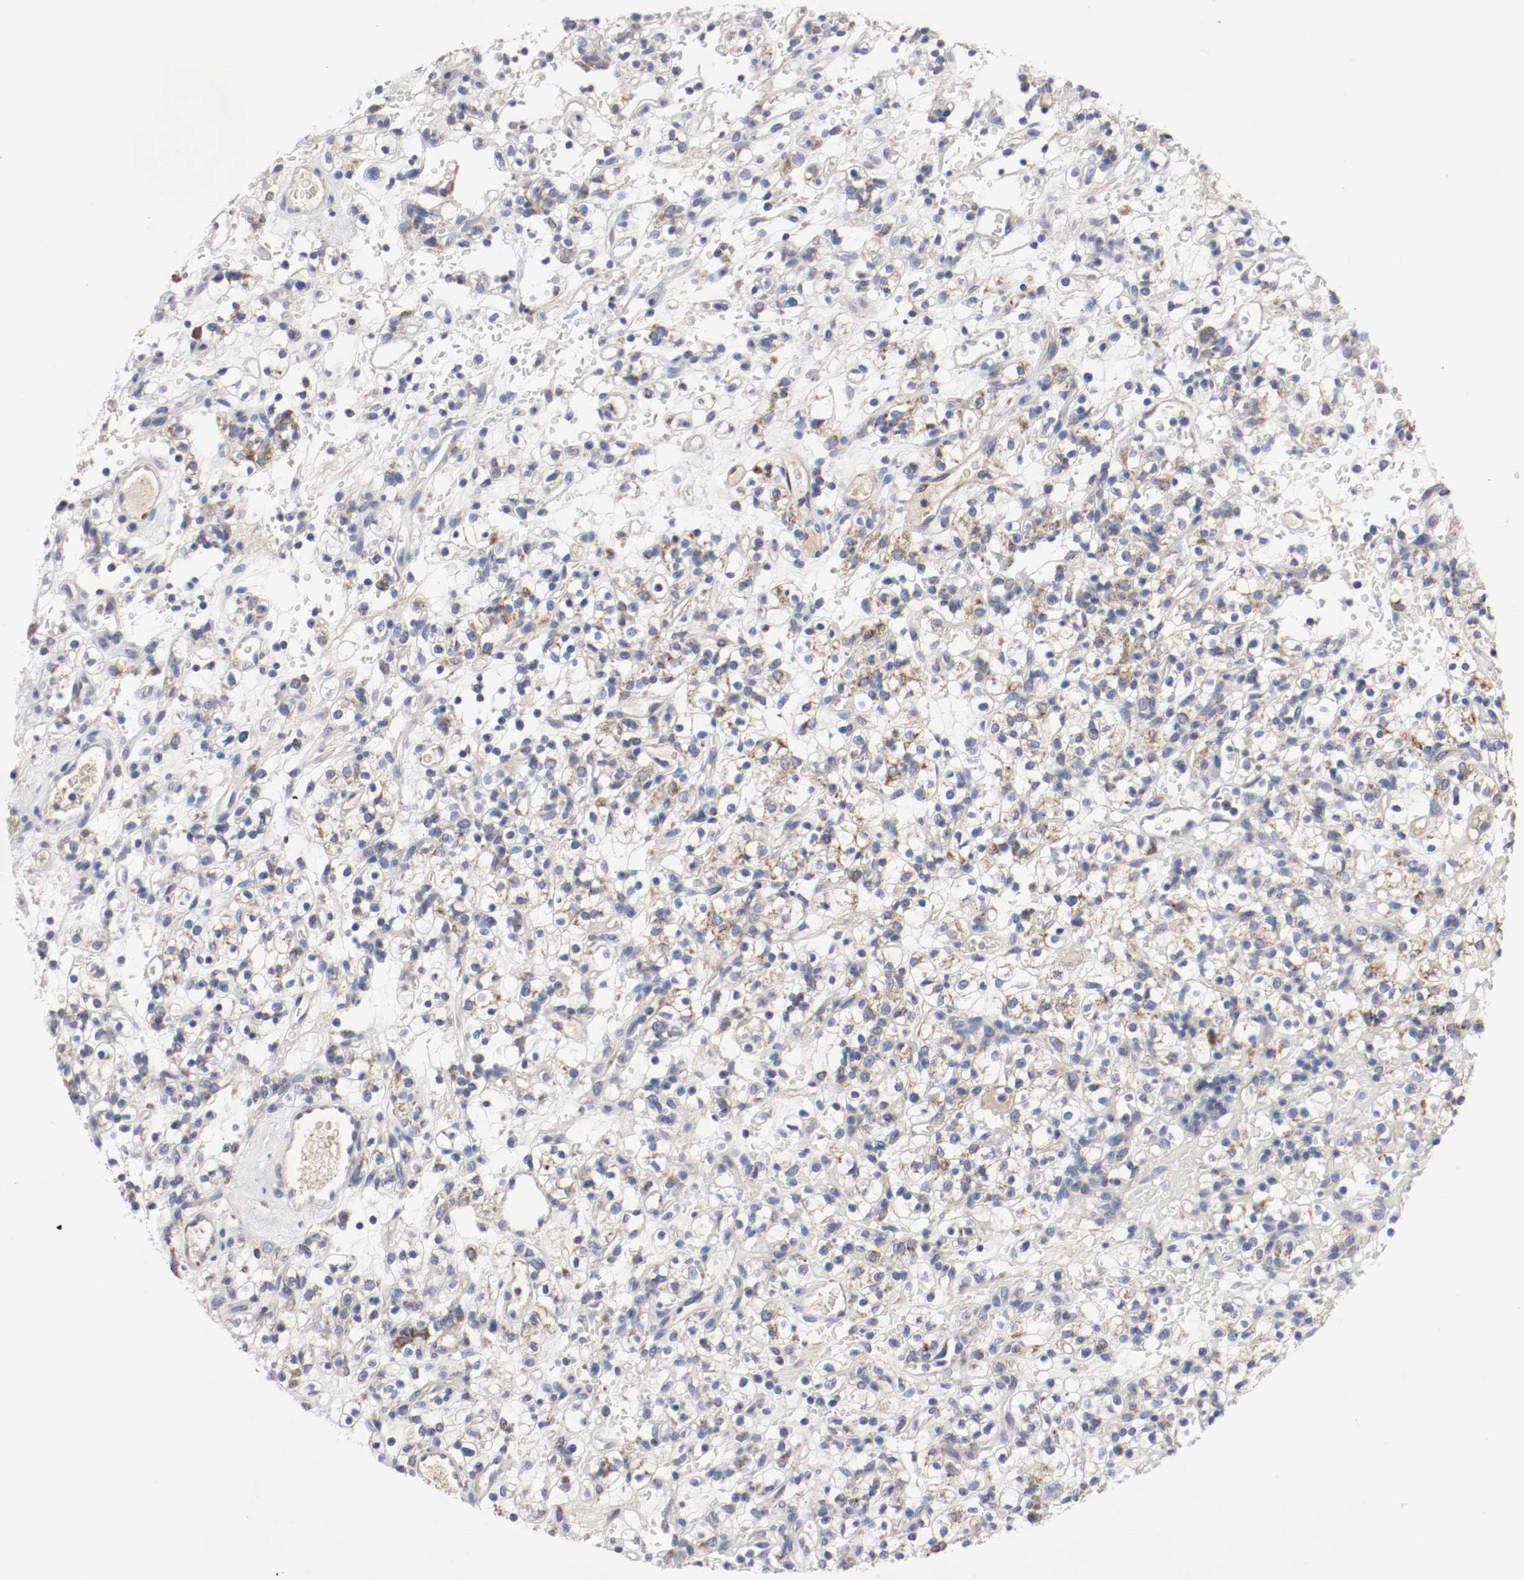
{"staining": {"intensity": "weak", "quantity": "25%-75%", "location": "cytoplasmic/membranous"}, "tissue": "renal cancer", "cell_type": "Tumor cells", "image_type": "cancer", "snomed": [{"axis": "morphology", "description": "Normal tissue, NOS"}, {"axis": "morphology", "description": "Adenocarcinoma, NOS"}, {"axis": "topography", "description": "Kidney"}], "caption": "Renal cancer tissue reveals weak cytoplasmic/membranous positivity in about 25%-75% of tumor cells, visualized by immunohistochemistry.", "gene": "AFG3L2", "patient": {"sex": "female", "age": 72}}